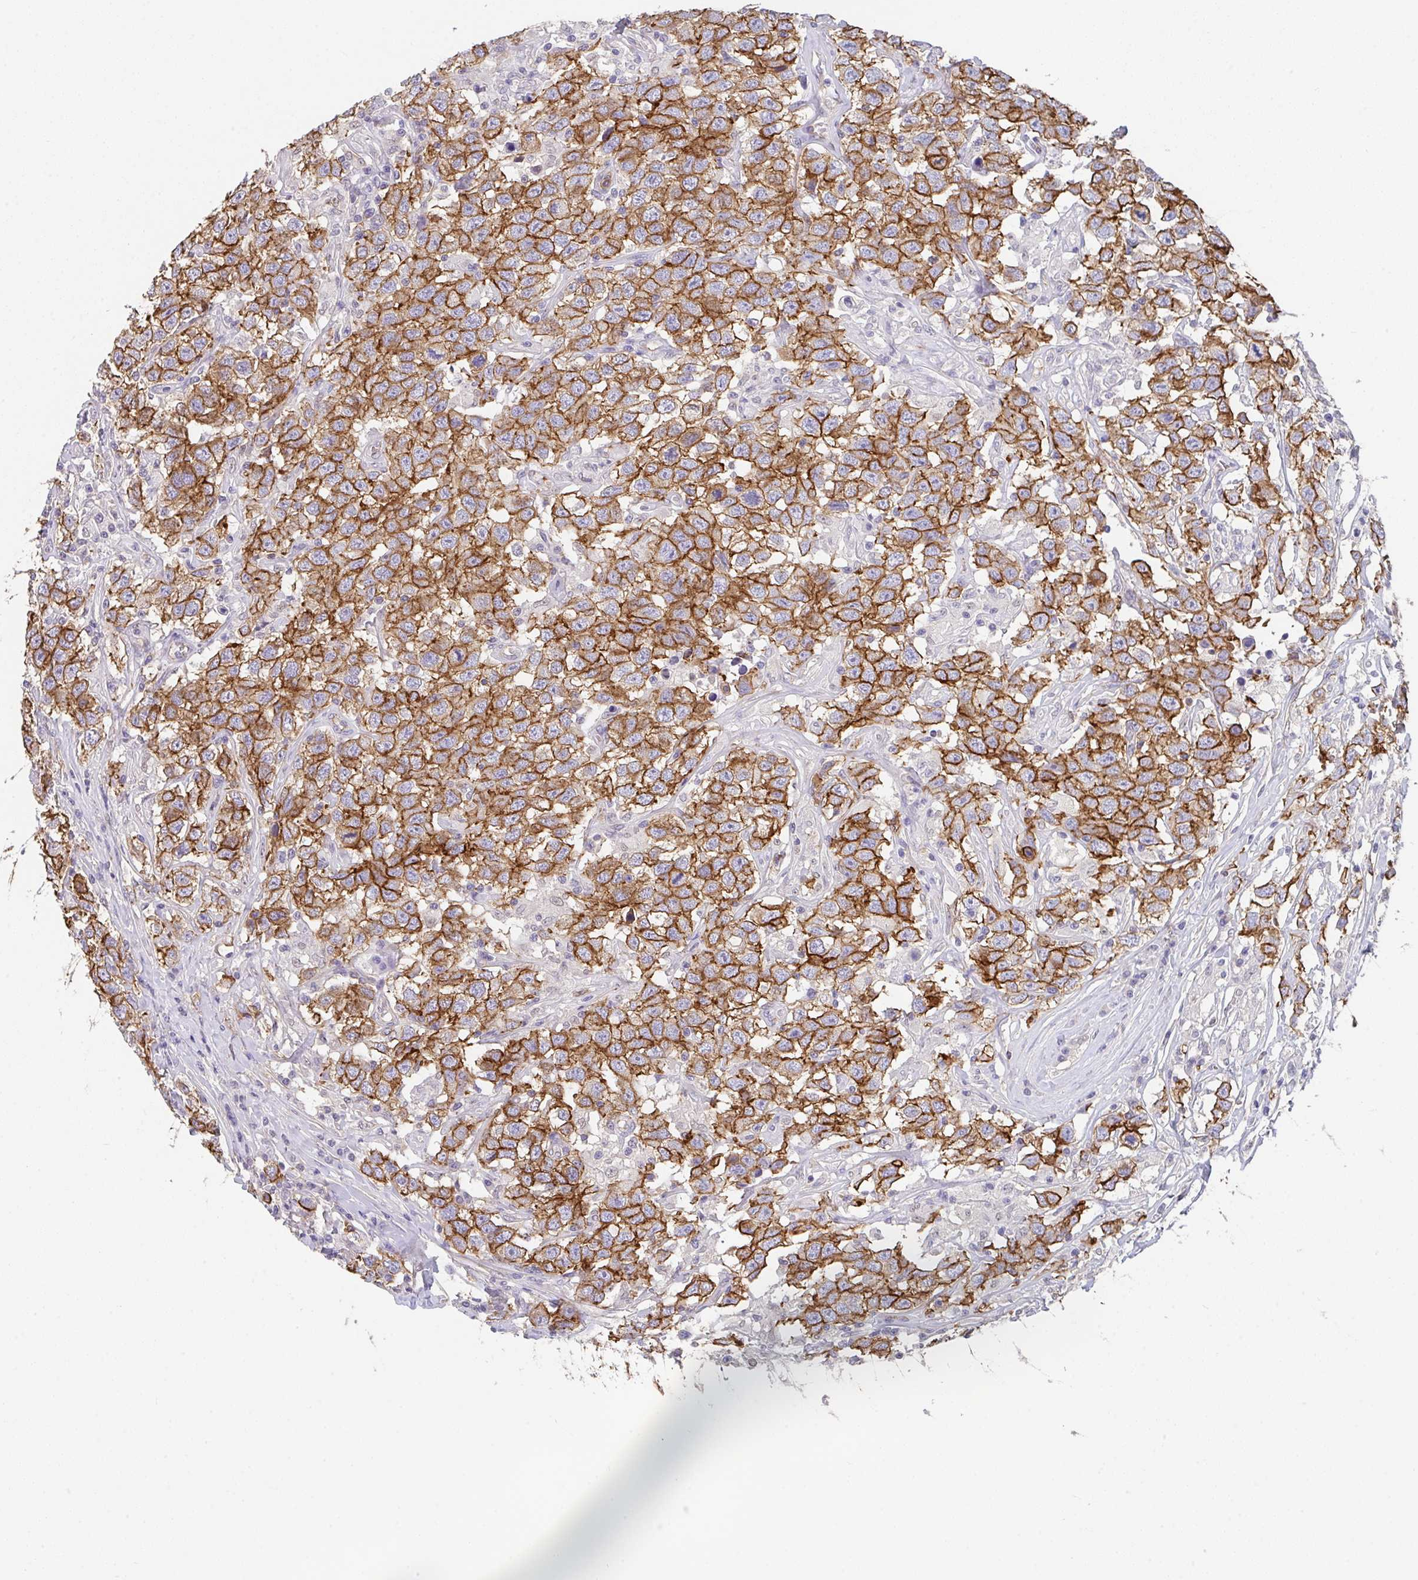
{"staining": {"intensity": "strong", "quantity": "25%-75%", "location": "cytoplasmic/membranous"}, "tissue": "testis cancer", "cell_type": "Tumor cells", "image_type": "cancer", "snomed": [{"axis": "morphology", "description": "Seminoma, NOS"}, {"axis": "topography", "description": "Testis"}], "caption": "This is an image of IHC staining of testis cancer, which shows strong positivity in the cytoplasmic/membranous of tumor cells.", "gene": "DBN1", "patient": {"sex": "male", "age": 41}}